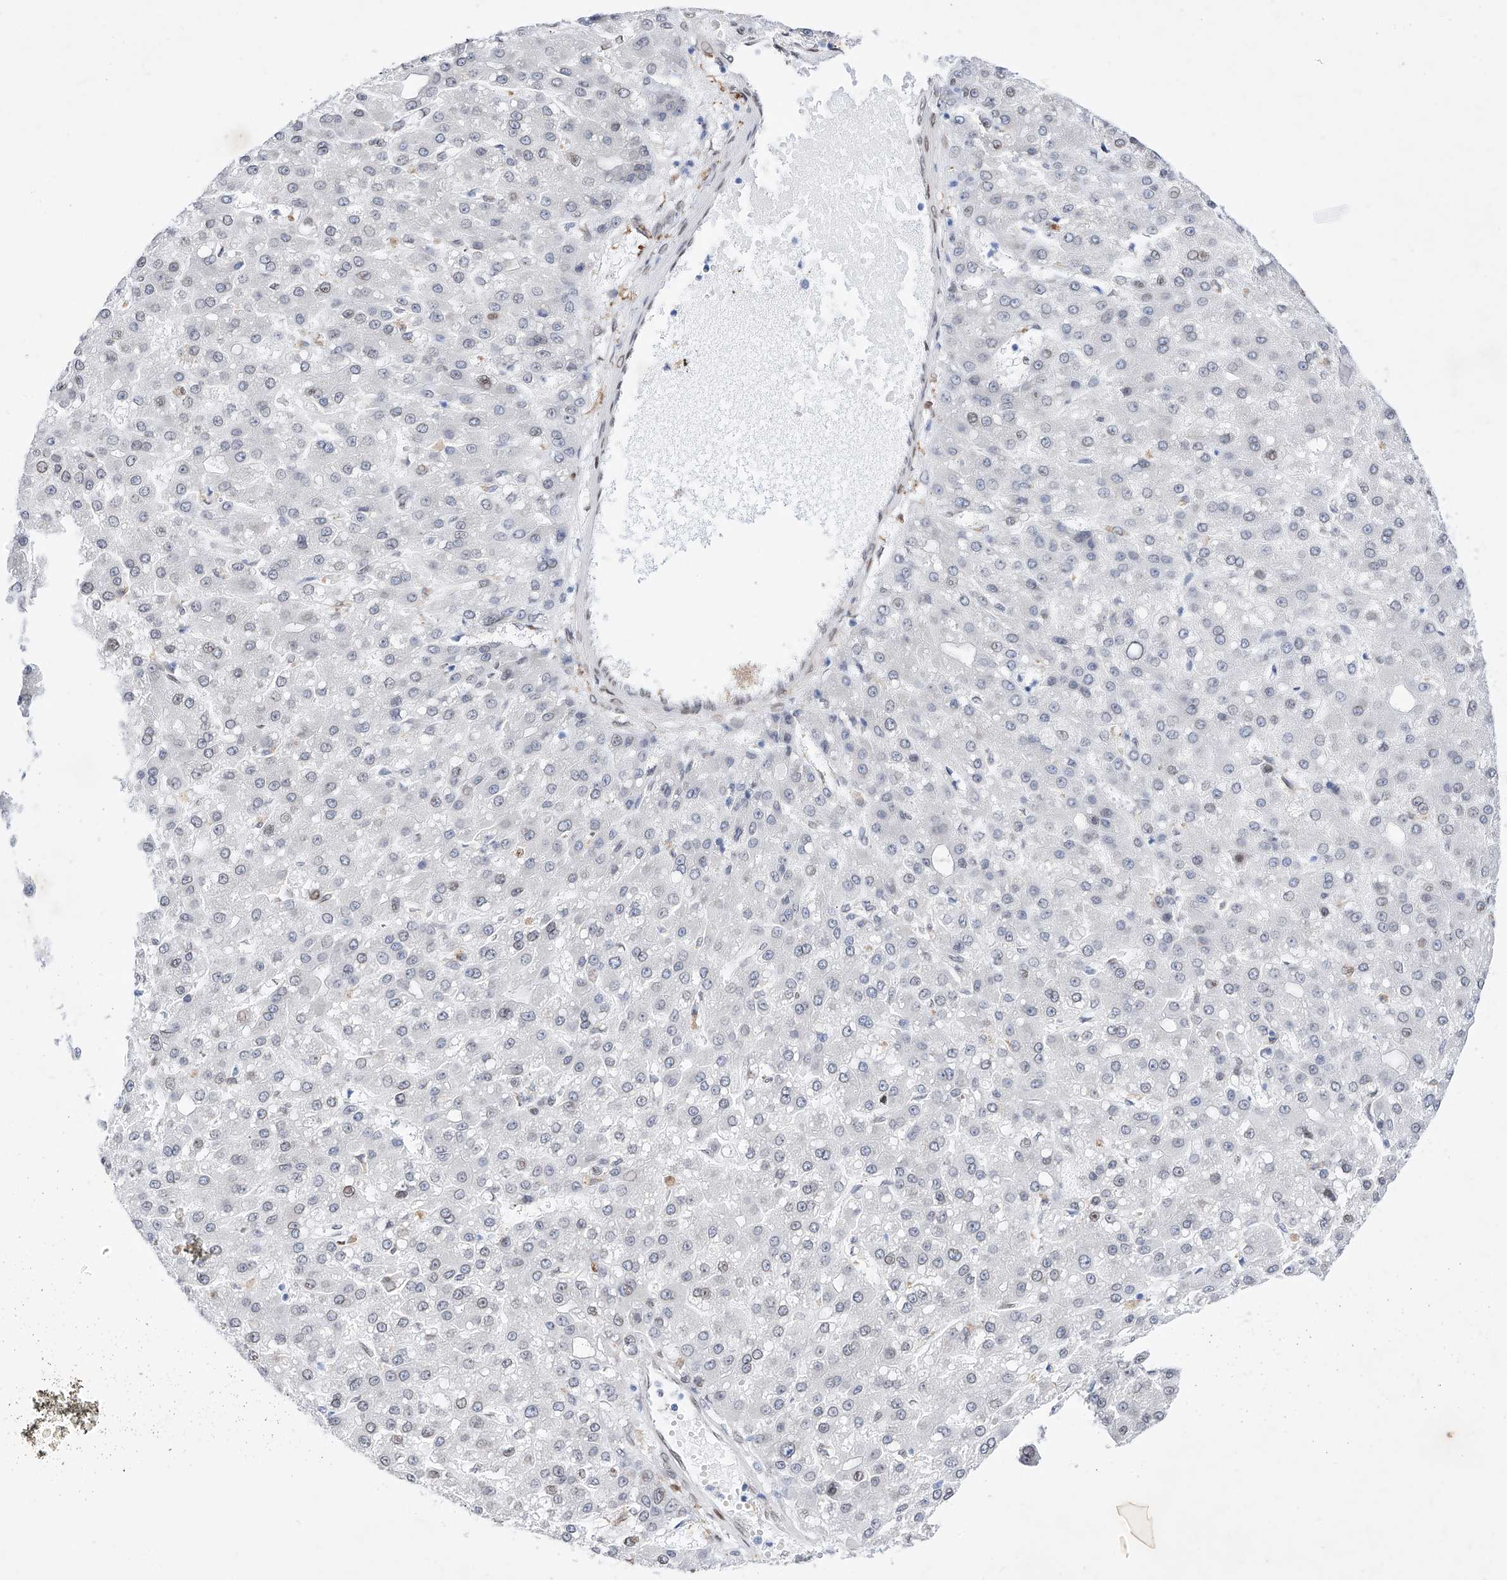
{"staining": {"intensity": "negative", "quantity": "none", "location": "none"}, "tissue": "liver cancer", "cell_type": "Tumor cells", "image_type": "cancer", "snomed": [{"axis": "morphology", "description": "Carcinoma, Hepatocellular, NOS"}, {"axis": "topography", "description": "Liver"}], "caption": "This is a micrograph of immunohistochemistry staining of liver hepatocellular carcinoma, which shows no staining in tumor cells. Nuclei are stained in blue.", "gene": "LCLAT1", "patient": {"sex": "male", "age": 67}}